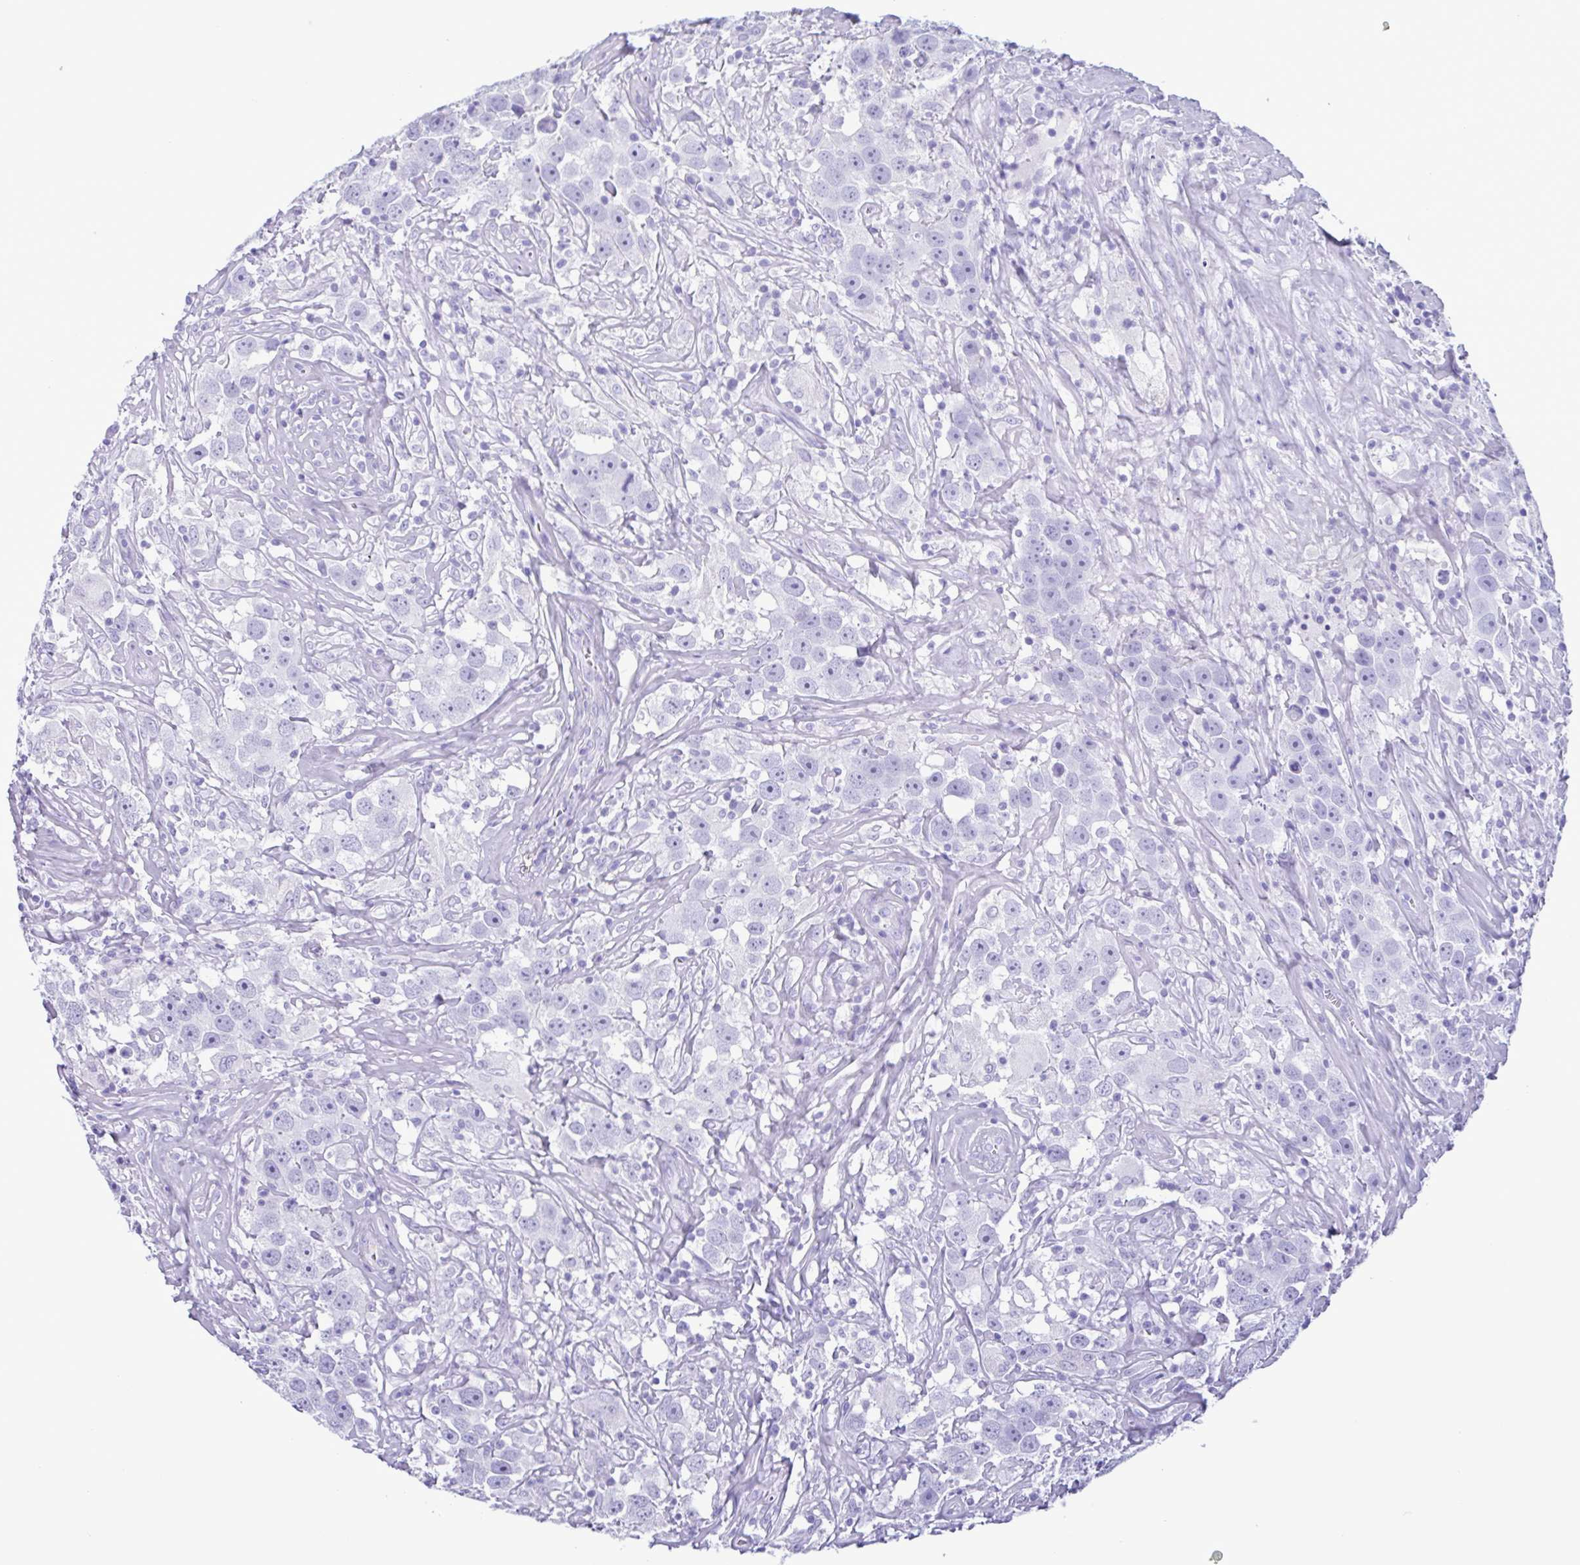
{"staining": {"intensity": "negative", "quantity": "none", "location": "none"}, "tissue": "testis cancer", "cell_type": "Tumor cells", "image_type": "cancer", "snomed": [{"axis": "morphology", "description": "Seminoma, NOS"}, {"axis": "topography", "description": "Testis"}], "caption": "The histopathology image reveals no significant expression in tumor cells of testis cancer (seminoma).", "gene": "LTF", "patient": {"sex": "male", "age": 49}}